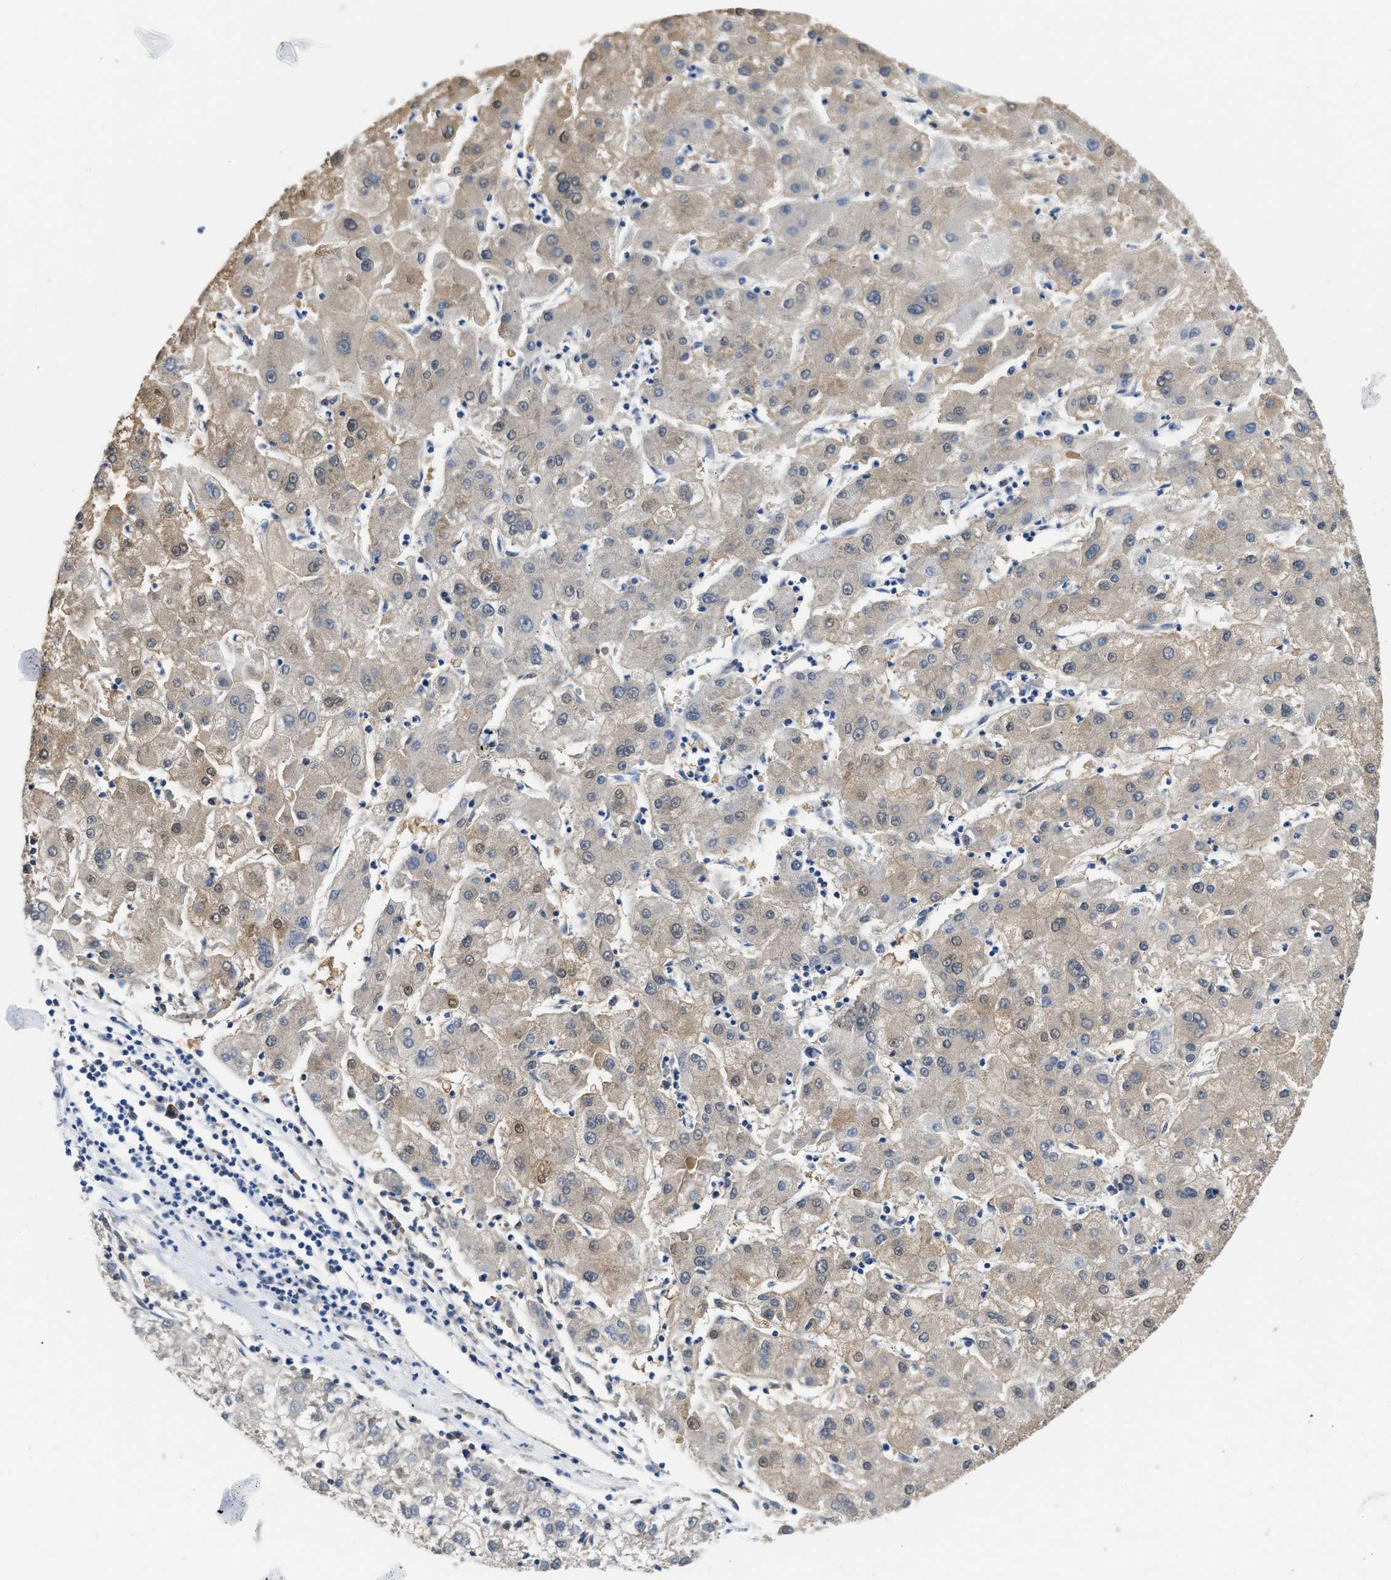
{"staining": {"intensity": "weak", "quantity": ">75%", "location": "cytoplasmic/membranous"}, "tissue": "liver cancer", "cell_type": "Tumor cells", "image_type": "cancer", "snomed": [{"axis": "morphology", "description": "Carcinoma, Hepatocellular, NOS"}, {"axis": "topography", "description": "Liver"}], "caption": "A brown stain labels weak cytoplasmic/membranous staining of a protein in human liver cancer (hepatocellular carcinoma) tumor cells. The staining was performed using DAB, with brown indicating positive protein expression. Nuclei are stained blue with hematoxylin.", "gene": "CLGN", "patient": {"sex": "male", "age": 72}}